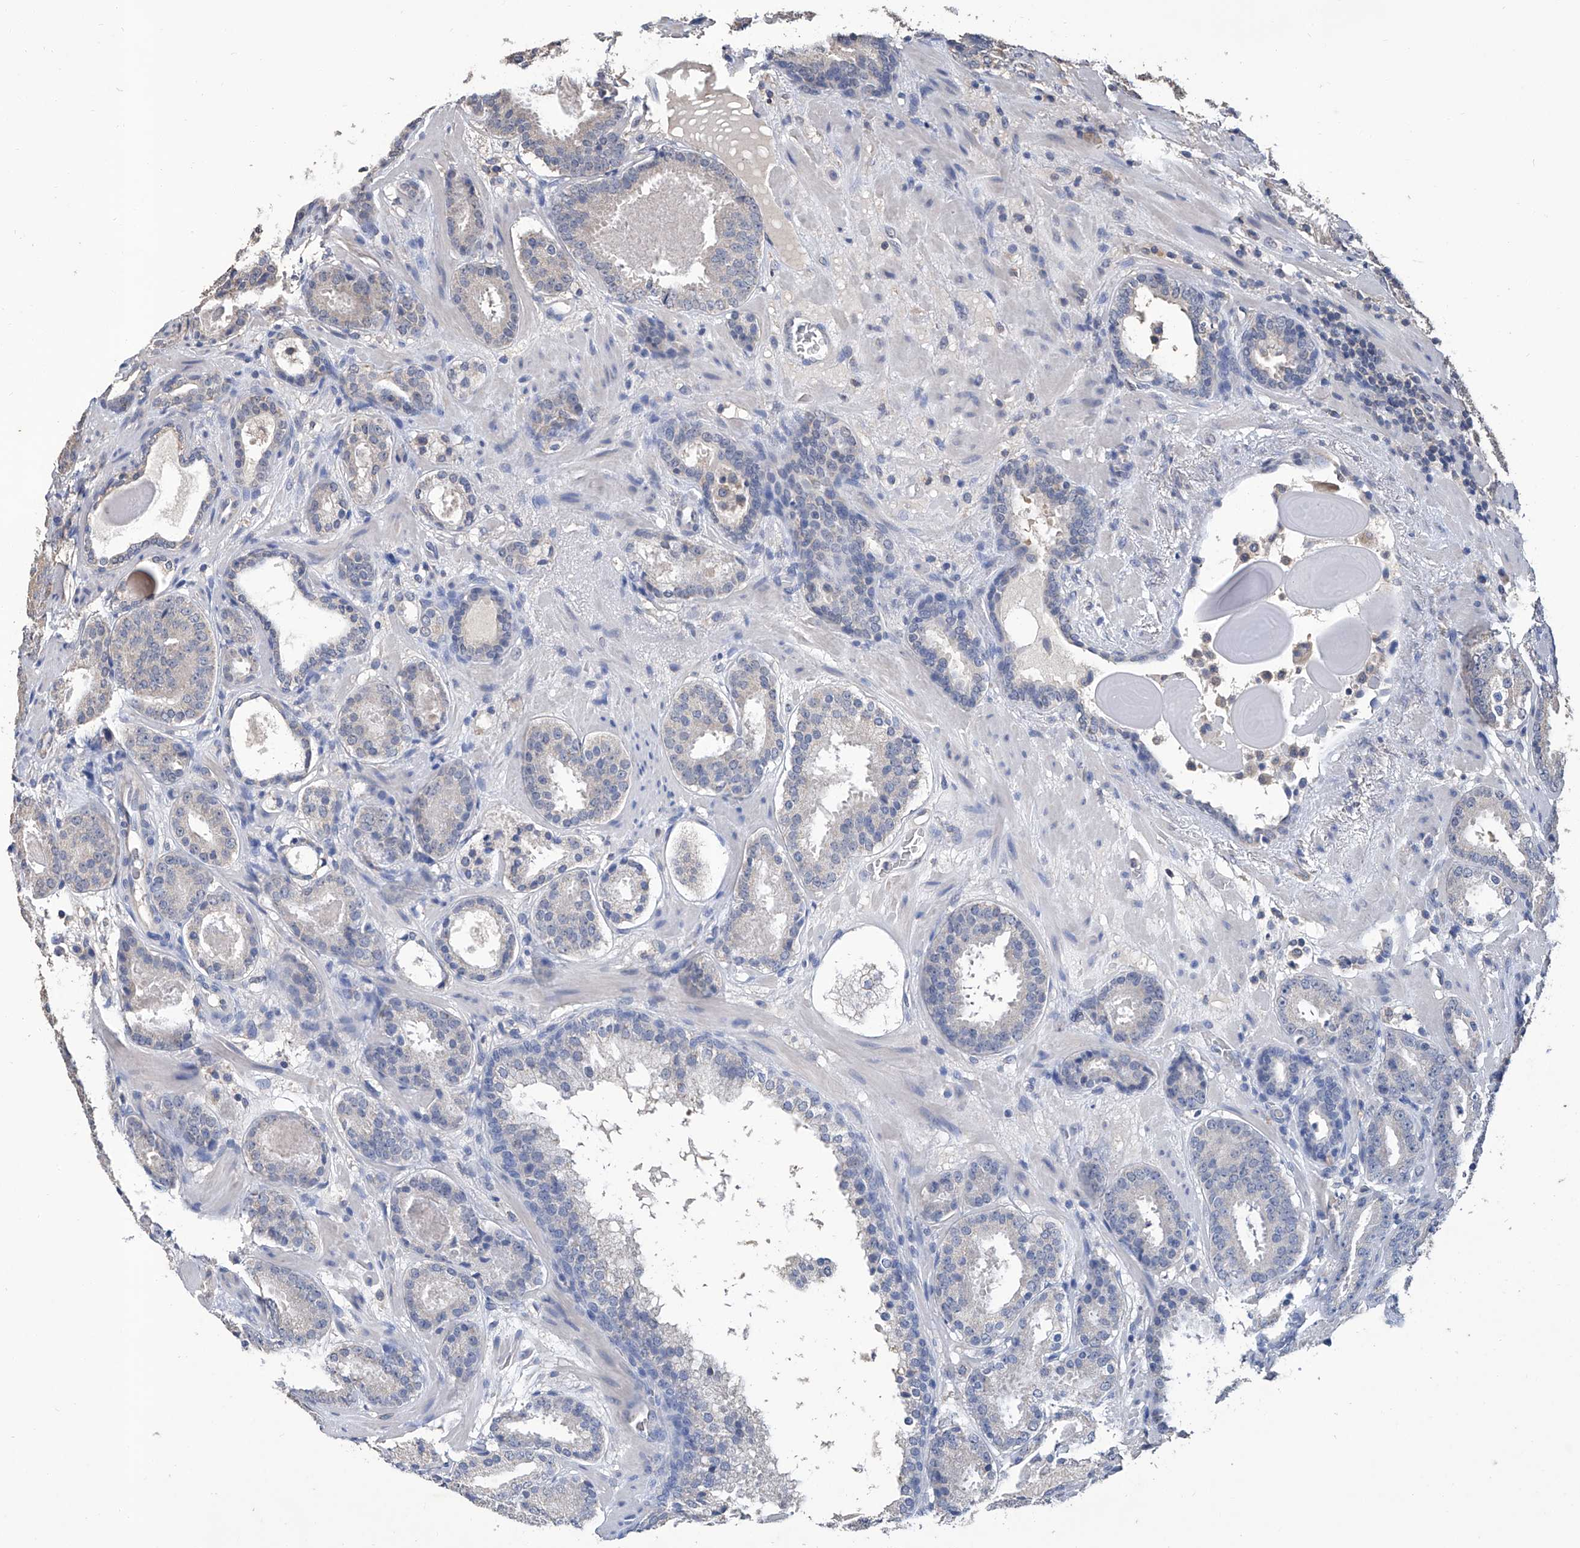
{"staining": {"intensity": "negative", "quantity": "none", "location": "none"}, "tissue": "prostate cancer", "cell_type": "Tumor cells", "image_type": "cancer", "snomed": [{"axis": "morphology", "description": "Adenocarcinoma, Low grade"}, {"axis": "topography", "description": "Prostate"}], "caption": "Immunohistochemistry of low-grade adenocarcinoma (prostate) reveals no staining in tumor cells.", "gene": "GPT", "patient": {"sex": "male", "age": 69}}